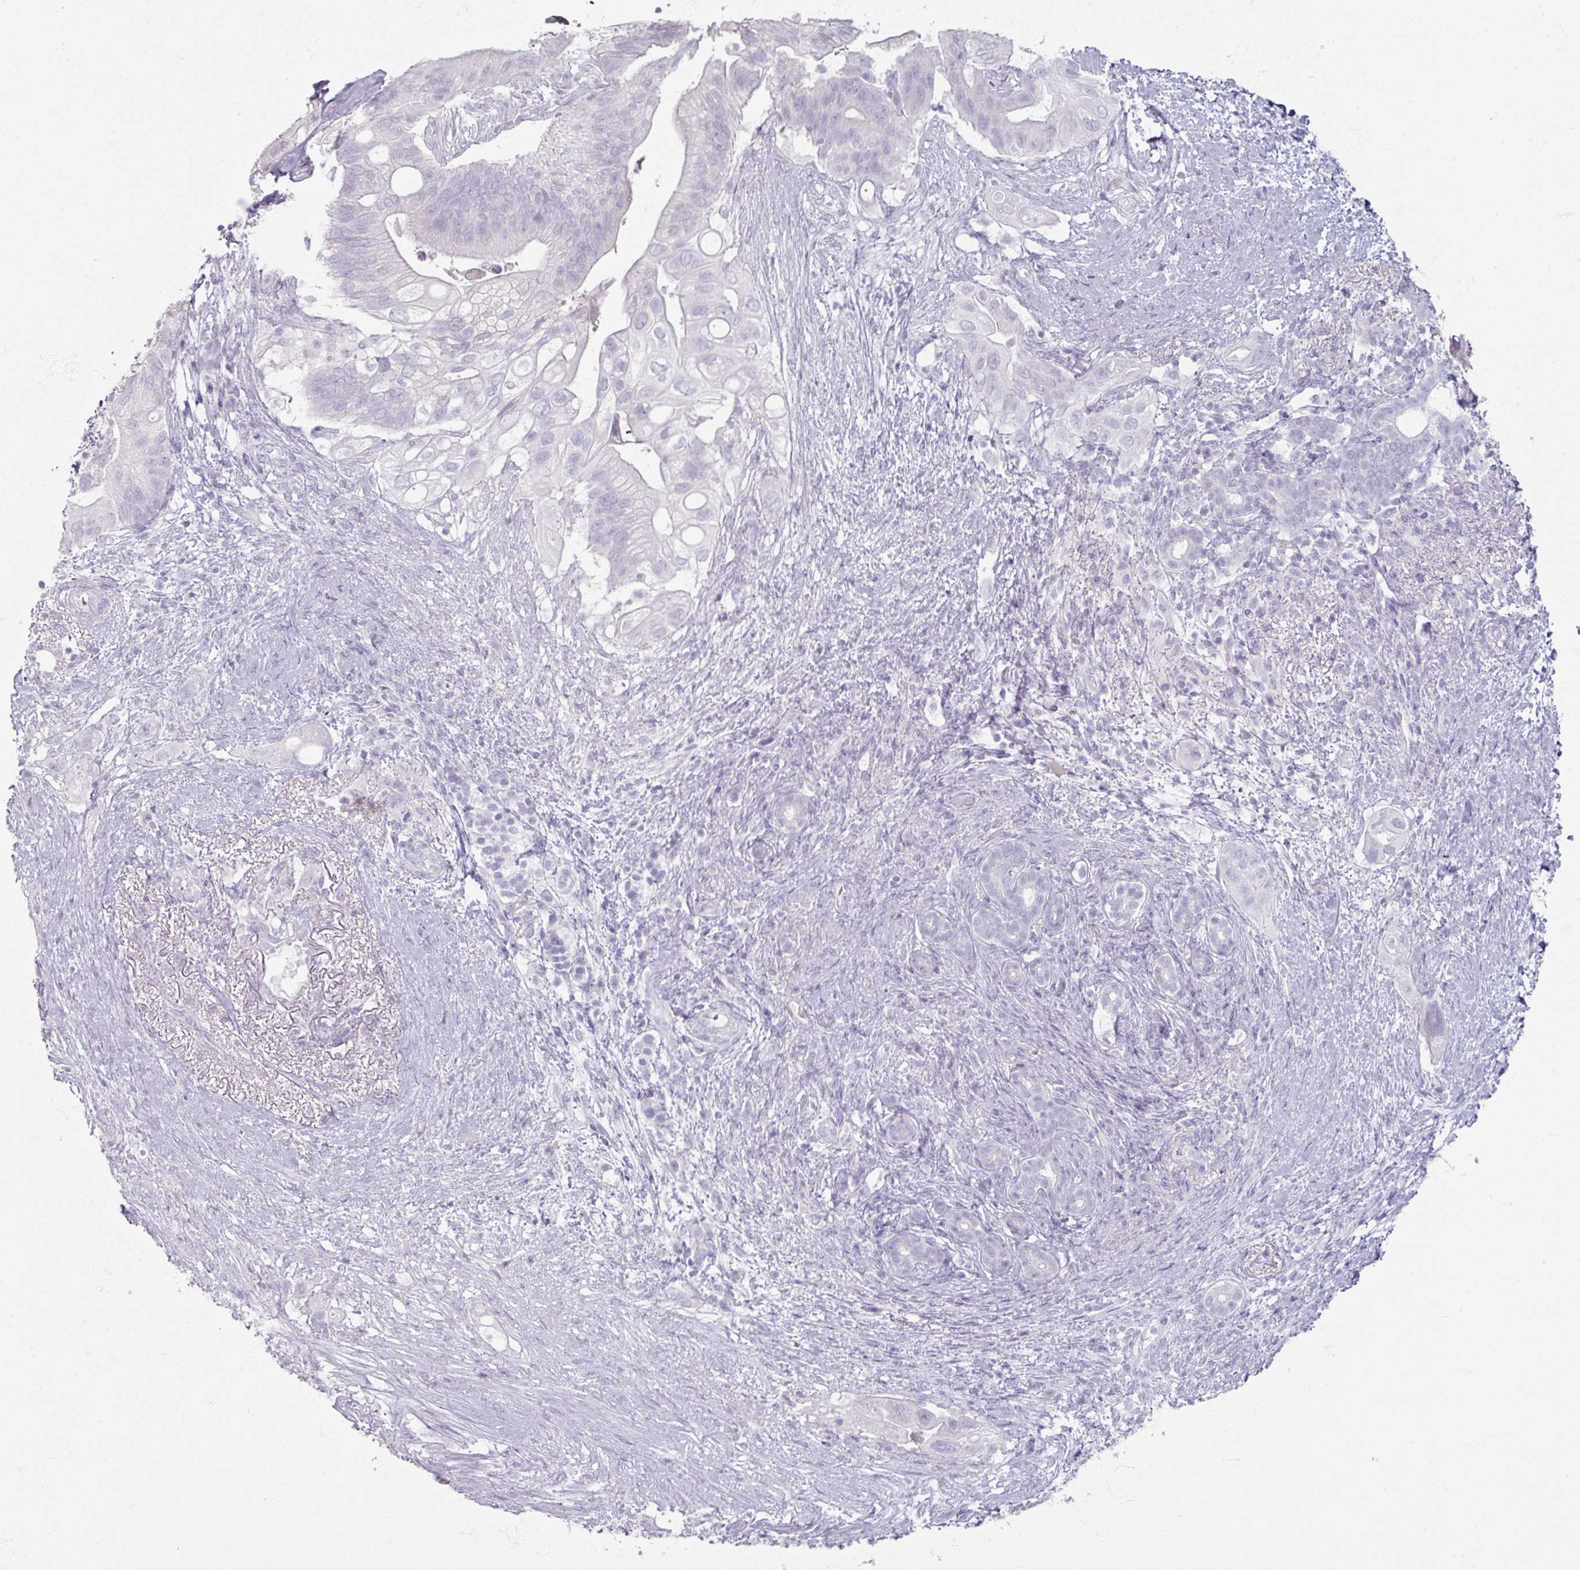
{"staining": {"intensity": "negative", "quantity": "none", "location": "none"}, "tissue": "pancreatic cancer", "cell_type": "Tumor cells", "image_type": "cancer", "snomed": [{"axis": "morphology", "description": "Adenocarcinoma, NOS"}, {"axis": "topography", "description": "Pancreas"}], "caption": "This histopathology image is of adenocarcinoma (pancreatic) stained with immunohistochemistry to label a protein in brown with the nuclei are counter-stained blue. There is no staining in tumor cells.", "gene": "TG", "patient": {"sex": "female", "age": 72}}